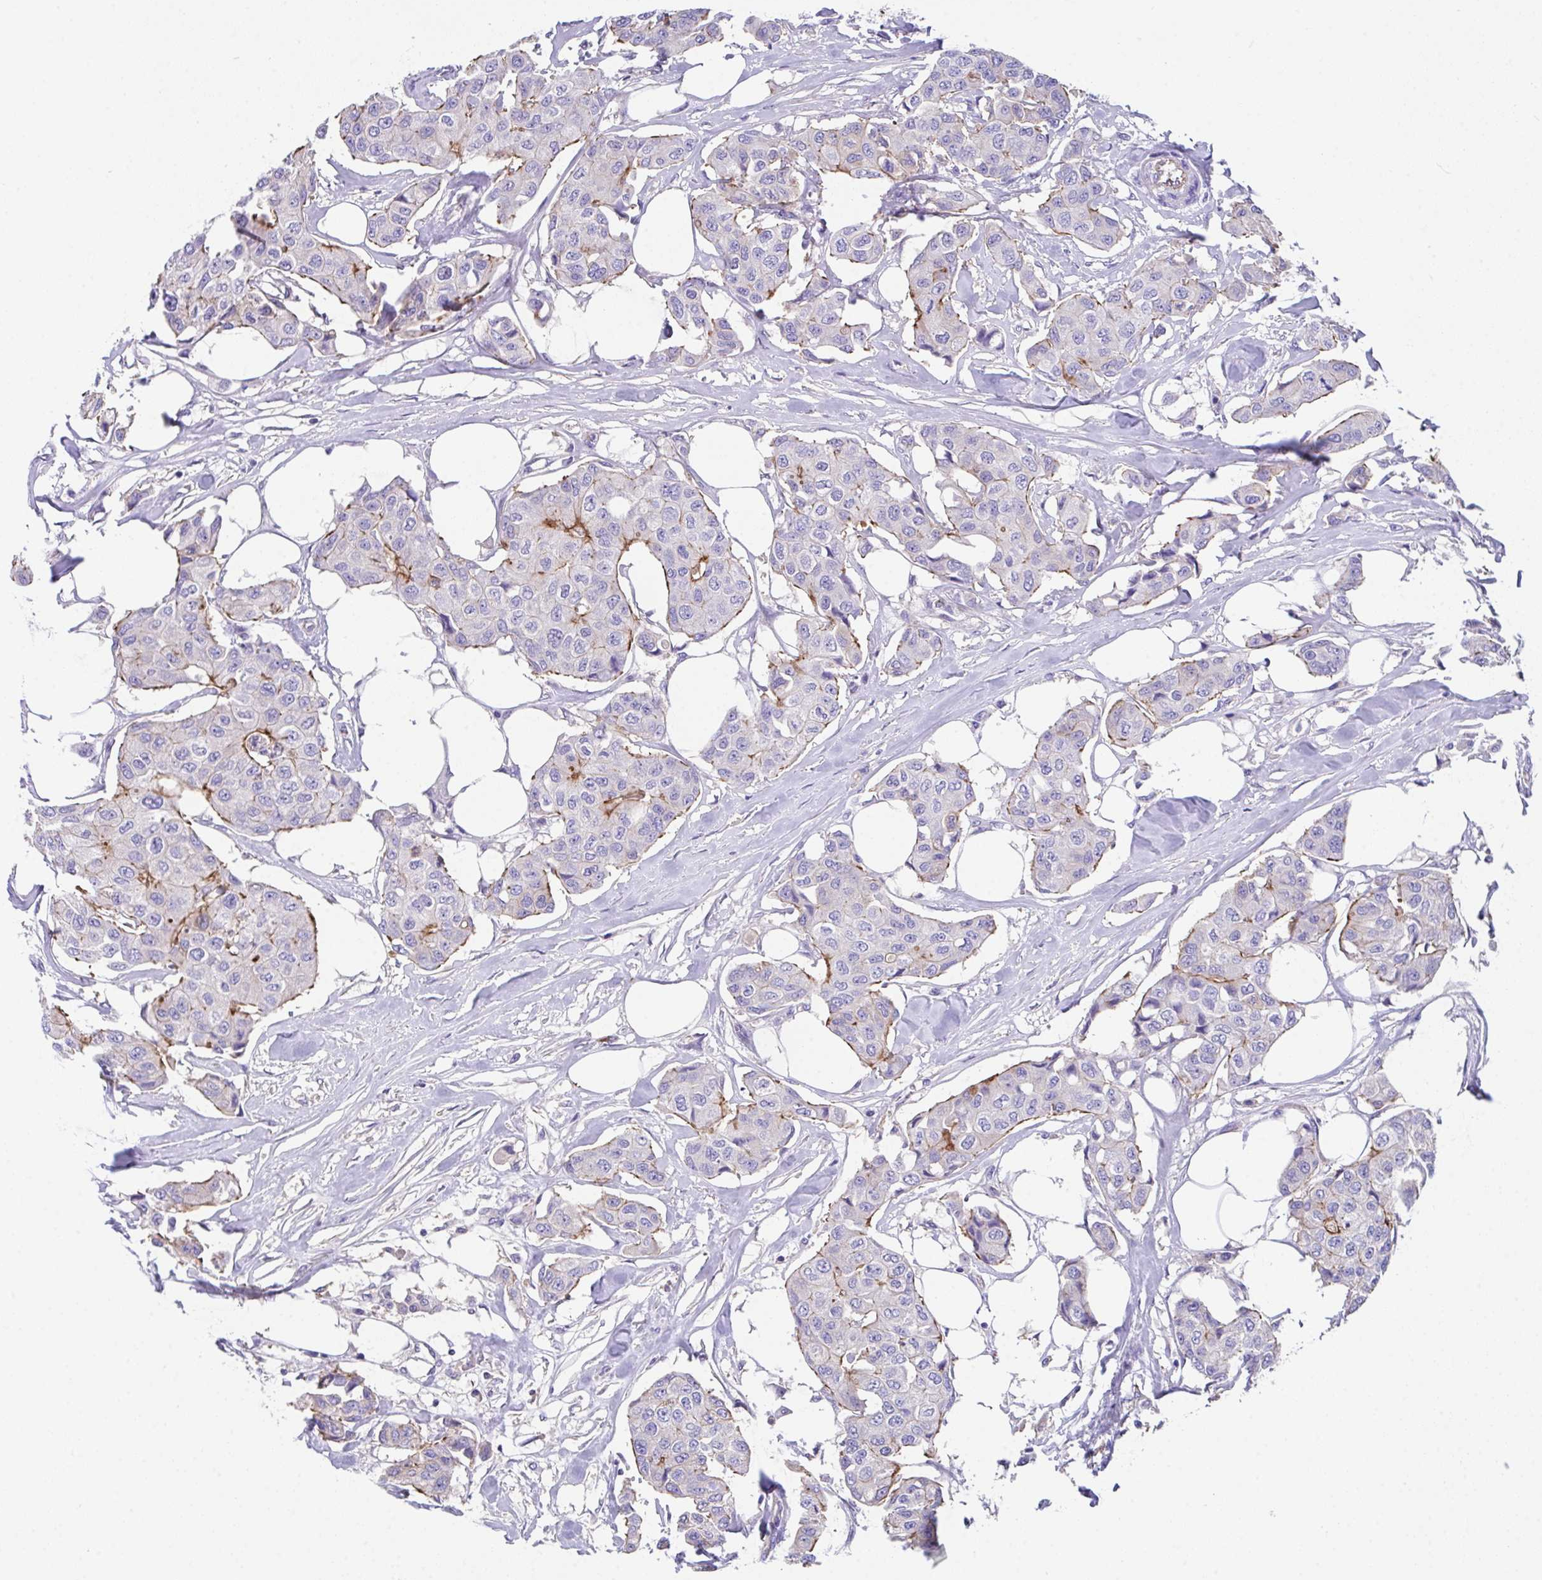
{"staining": {"intensity": "strong", "quantity": "<25%", "location": "cytoplasmic/membranous"}, "tissue": "breast cancer", "cell_type": "Tumor cells", "image_type": "cancer", "snomed": [{"axis": "morphology", "description": "Duct carcinoma"}, {"axis": "topography", "description": "Breast"}, {"axis": "topography", "description": "Lymph node"}], "caption": "This is a micrograph of IHC staining of breast cancer (intraductal carcinoma), which shows strong expression in the cytoplasmic/membranous of tumor cells.", "gene": "ZNF813", "patient": {"sex": "female", "age": 80}}